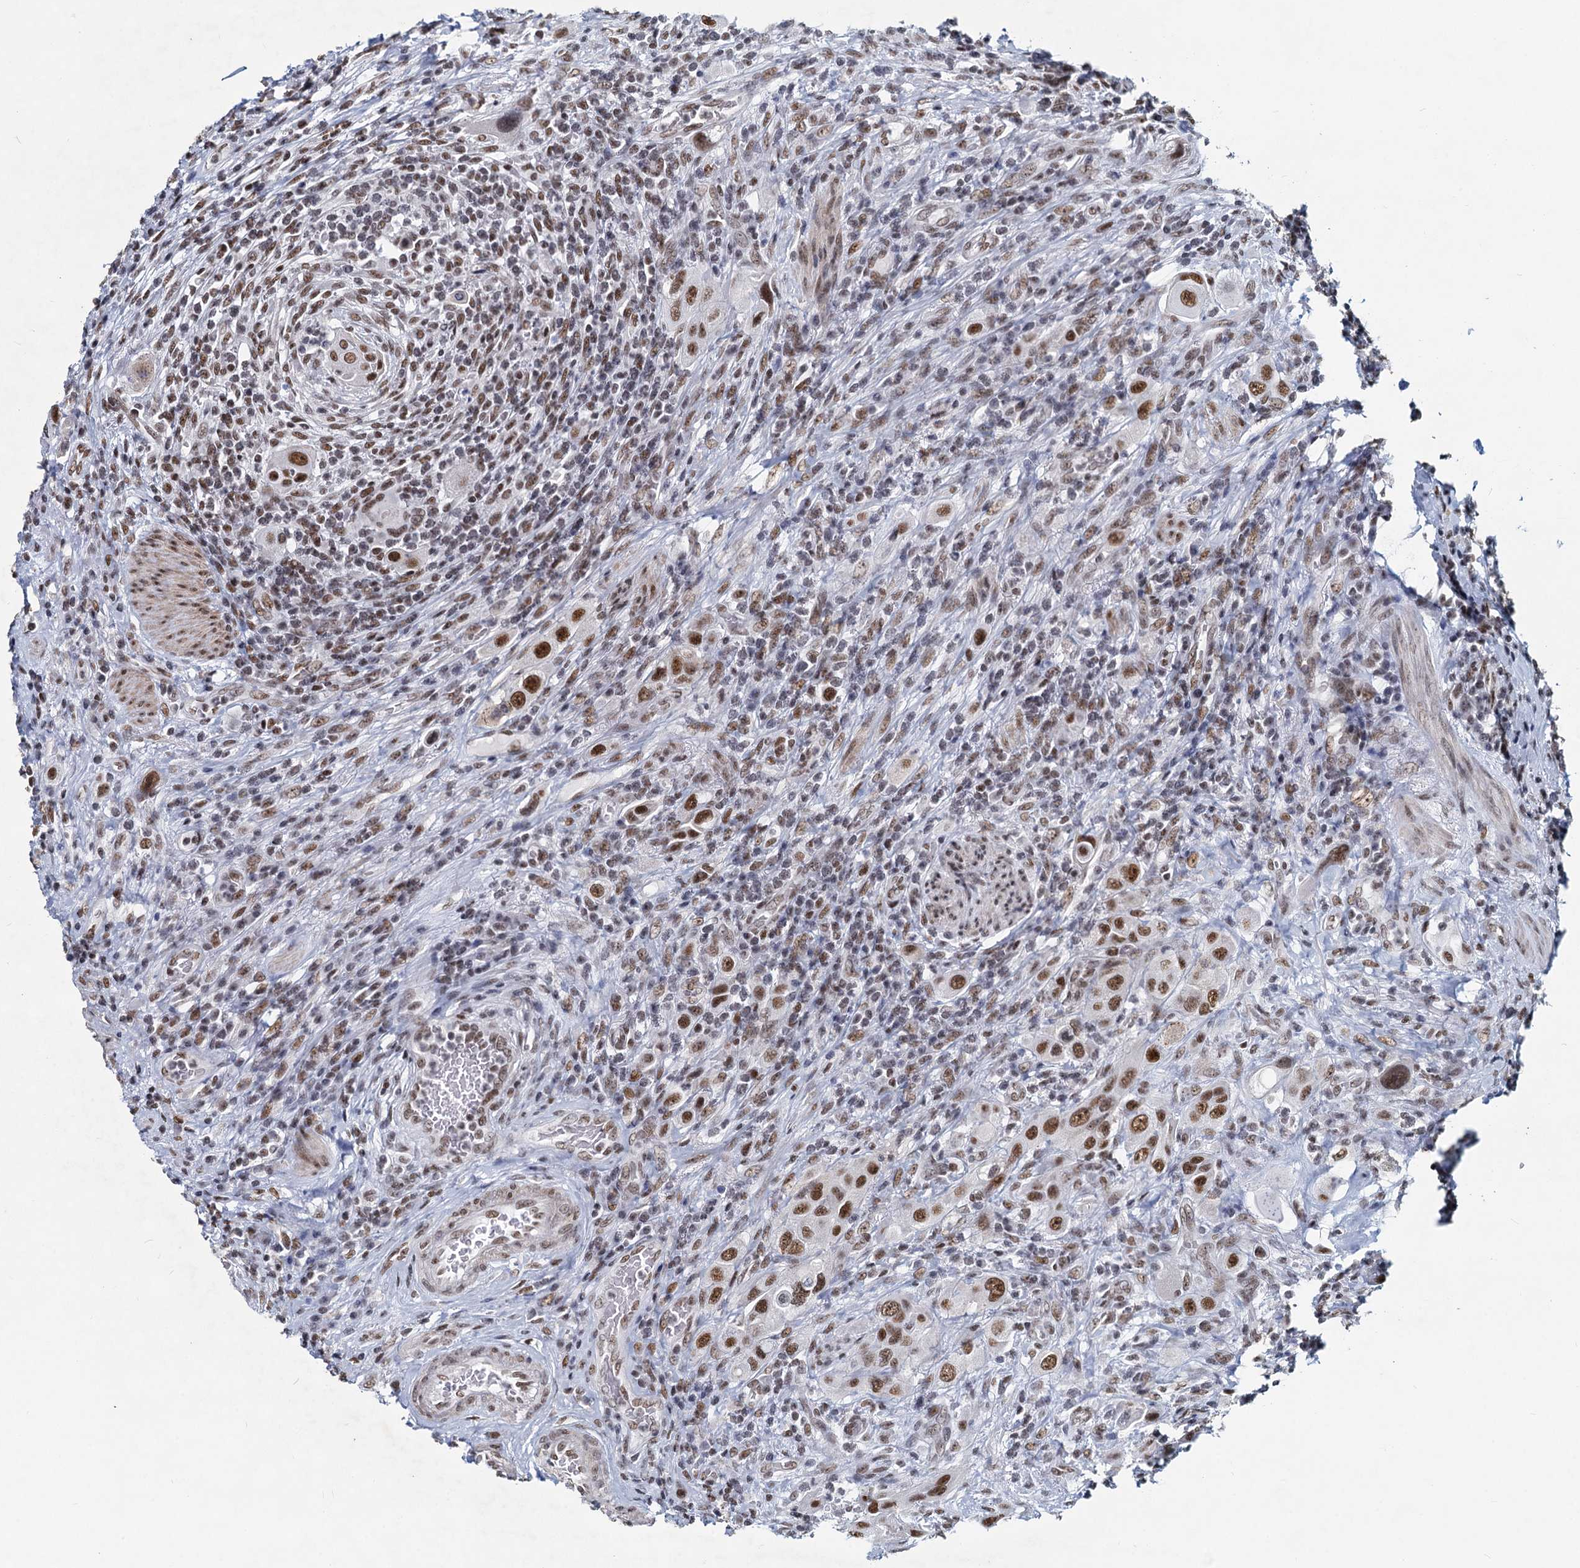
{"staining": {"intensity": "moderate", "quantity": ">75%", "location": "nuclear"}, "tissue": "urothelial cancer", "cell_type": "Tumor cells", "image_type": "cancer", "snomed": [{"axis": "morphology", "description": "Urothelial carcinoma, High grade"}, {"axis": "topography", "description": "Urinary bladder"}], "caption": "The micrograph exhibits a brown stain indicating the presence of a protein in the nuclear of tumor cells in urothelial cancer.", "gene": "METTL14", "patient": {"sex": "male", "age": 50}}